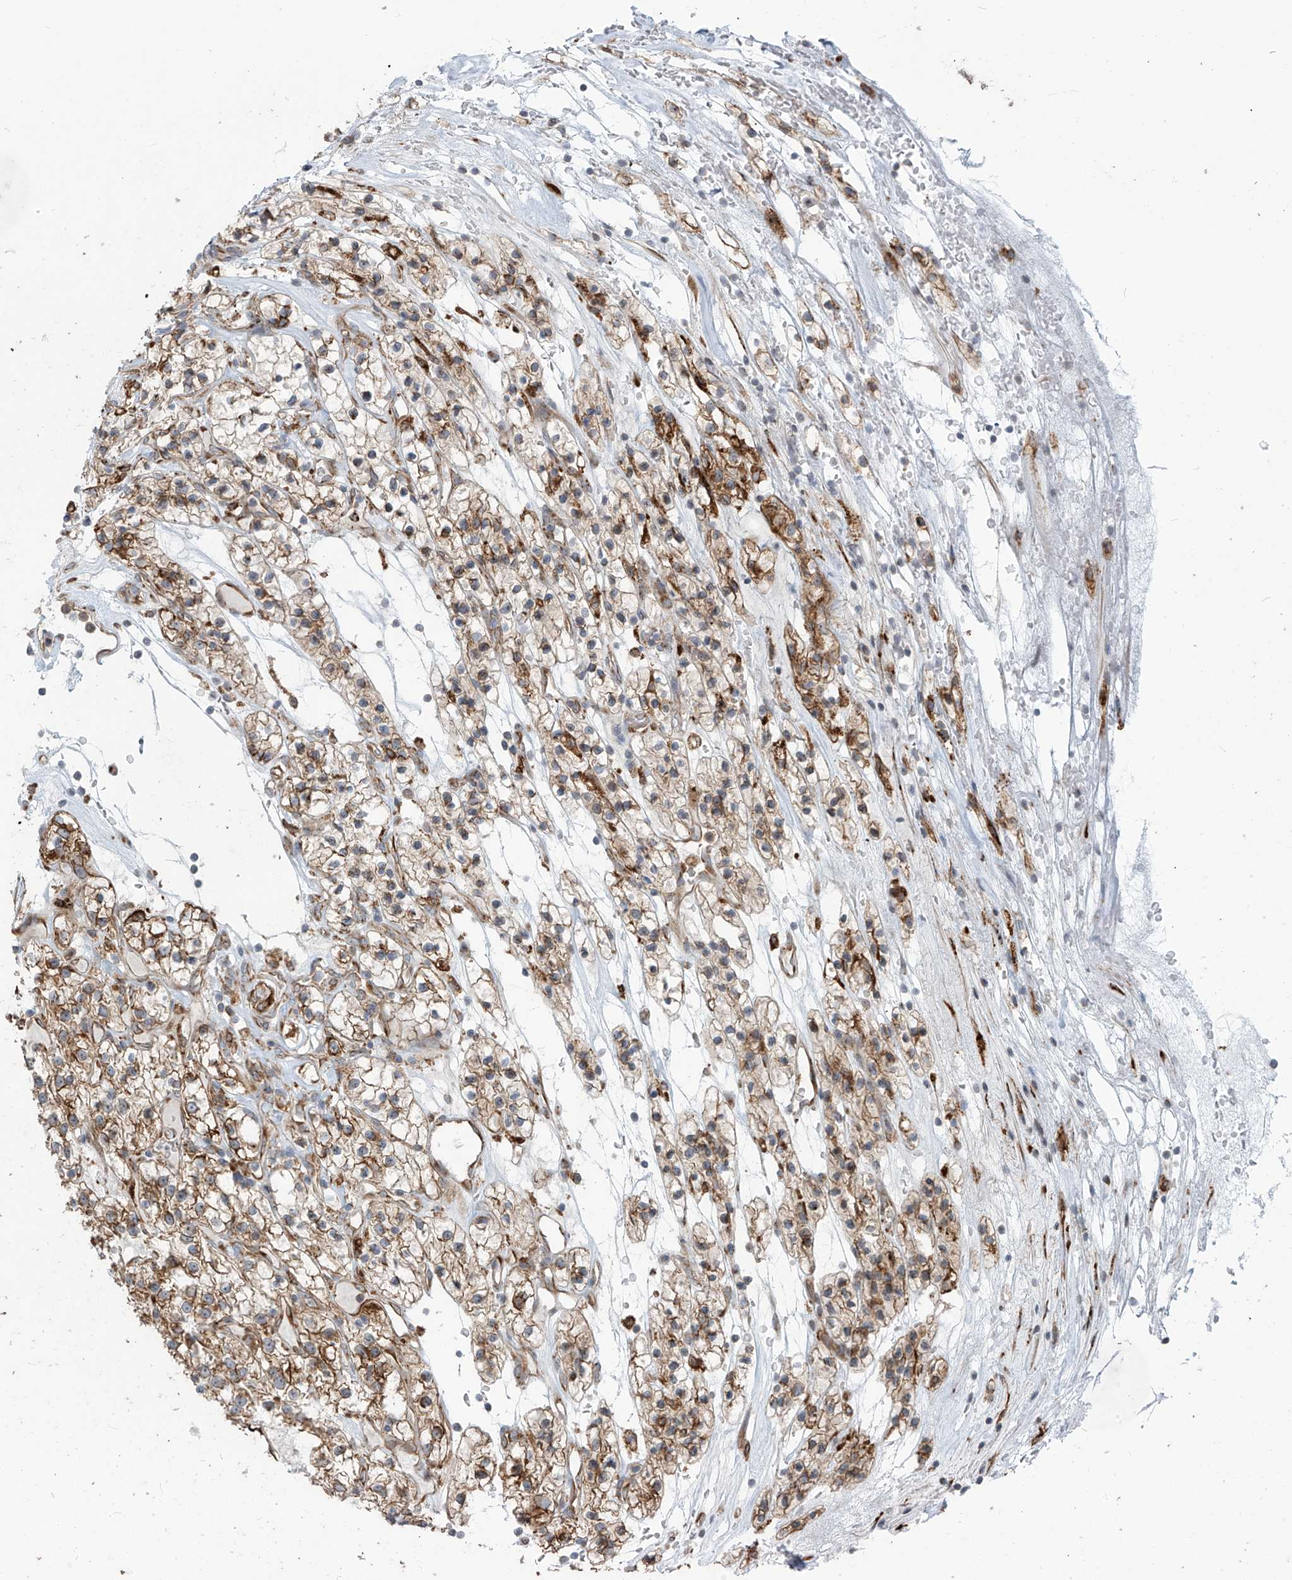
{"staining": {"intensity": "moderate", "quantity": ">75%", "location": "cytoplasmic/membranous"}, "tissue": "renal cancer", "cell_type": "Tumor cells", "image_type": "cancer", "snomed": [{"axis": "morphology", "description": "Adenocarcinoma, NOS"}, {"axis": "topography", "description": "Kidney"}], "caption": "The micrograph shows a brown stain indicating the presence of a protein in the cytoplasmic/membranous of tumor cells in renal cancer (adenocarcinoma). (IHC, brightfield microscopy, high magnification).", "gene": "KATNIP", "patient": {"sex": "female", "age": 57}}